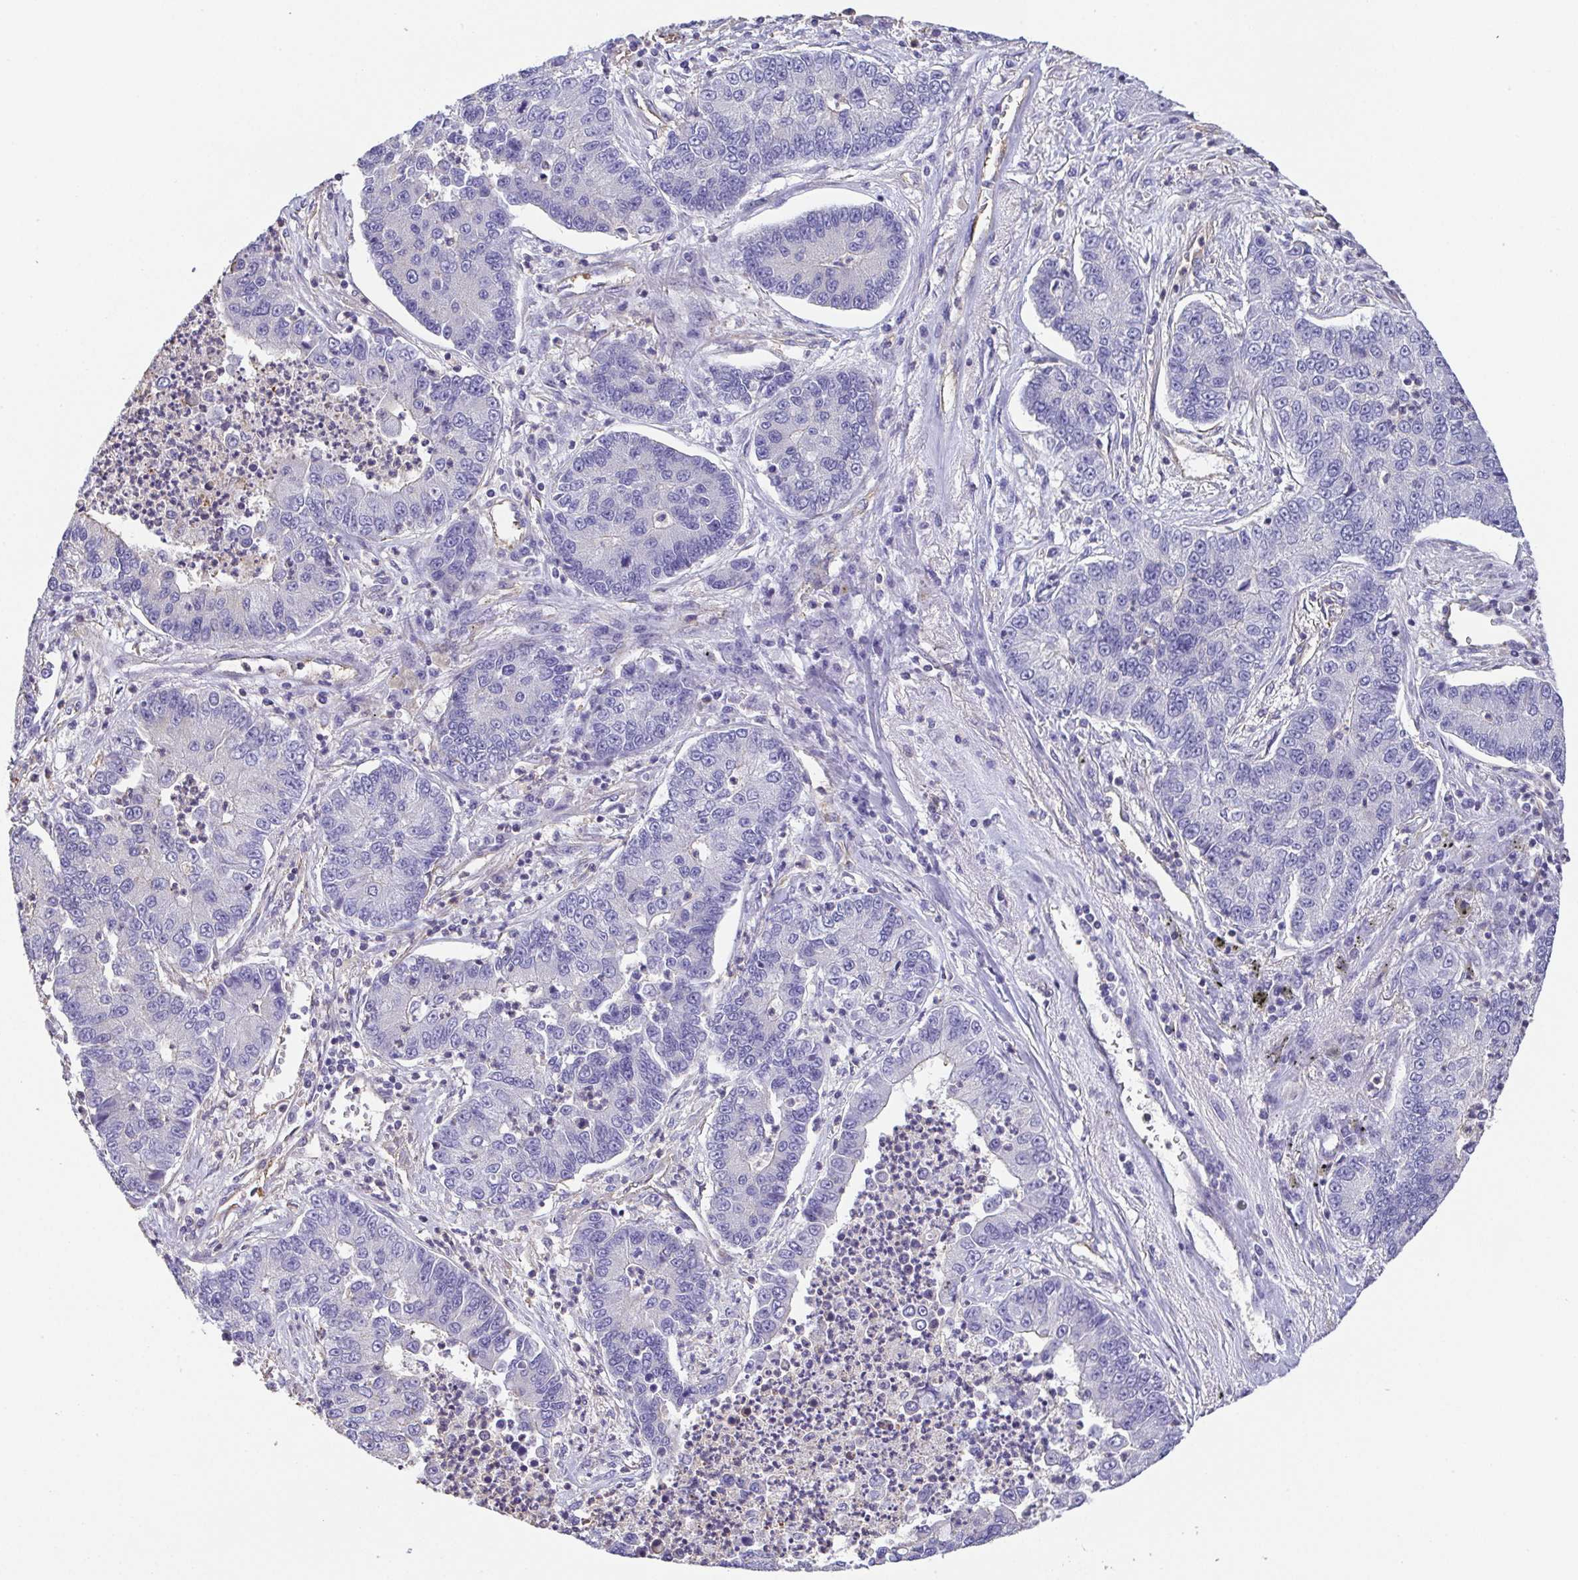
{"staining": {"intensity": "negative", "quantity": "none", "location": "none"}, "tissue": "lung cancer", "cell_type": "Tumor cells", "image_type": "cancer", "snomed": [{"axis": "morphology", "description": "Adenocarcinoma, NOS"}, {"axis": "topography", "description": "Lung"}], "caption": "Immunohistochemical staining of human lung cancer (adenocarcinoma) exhibits no significant expression in tumor cells.", "gene": "MYL6", "patient": {"sex": "female", "age": 57}}